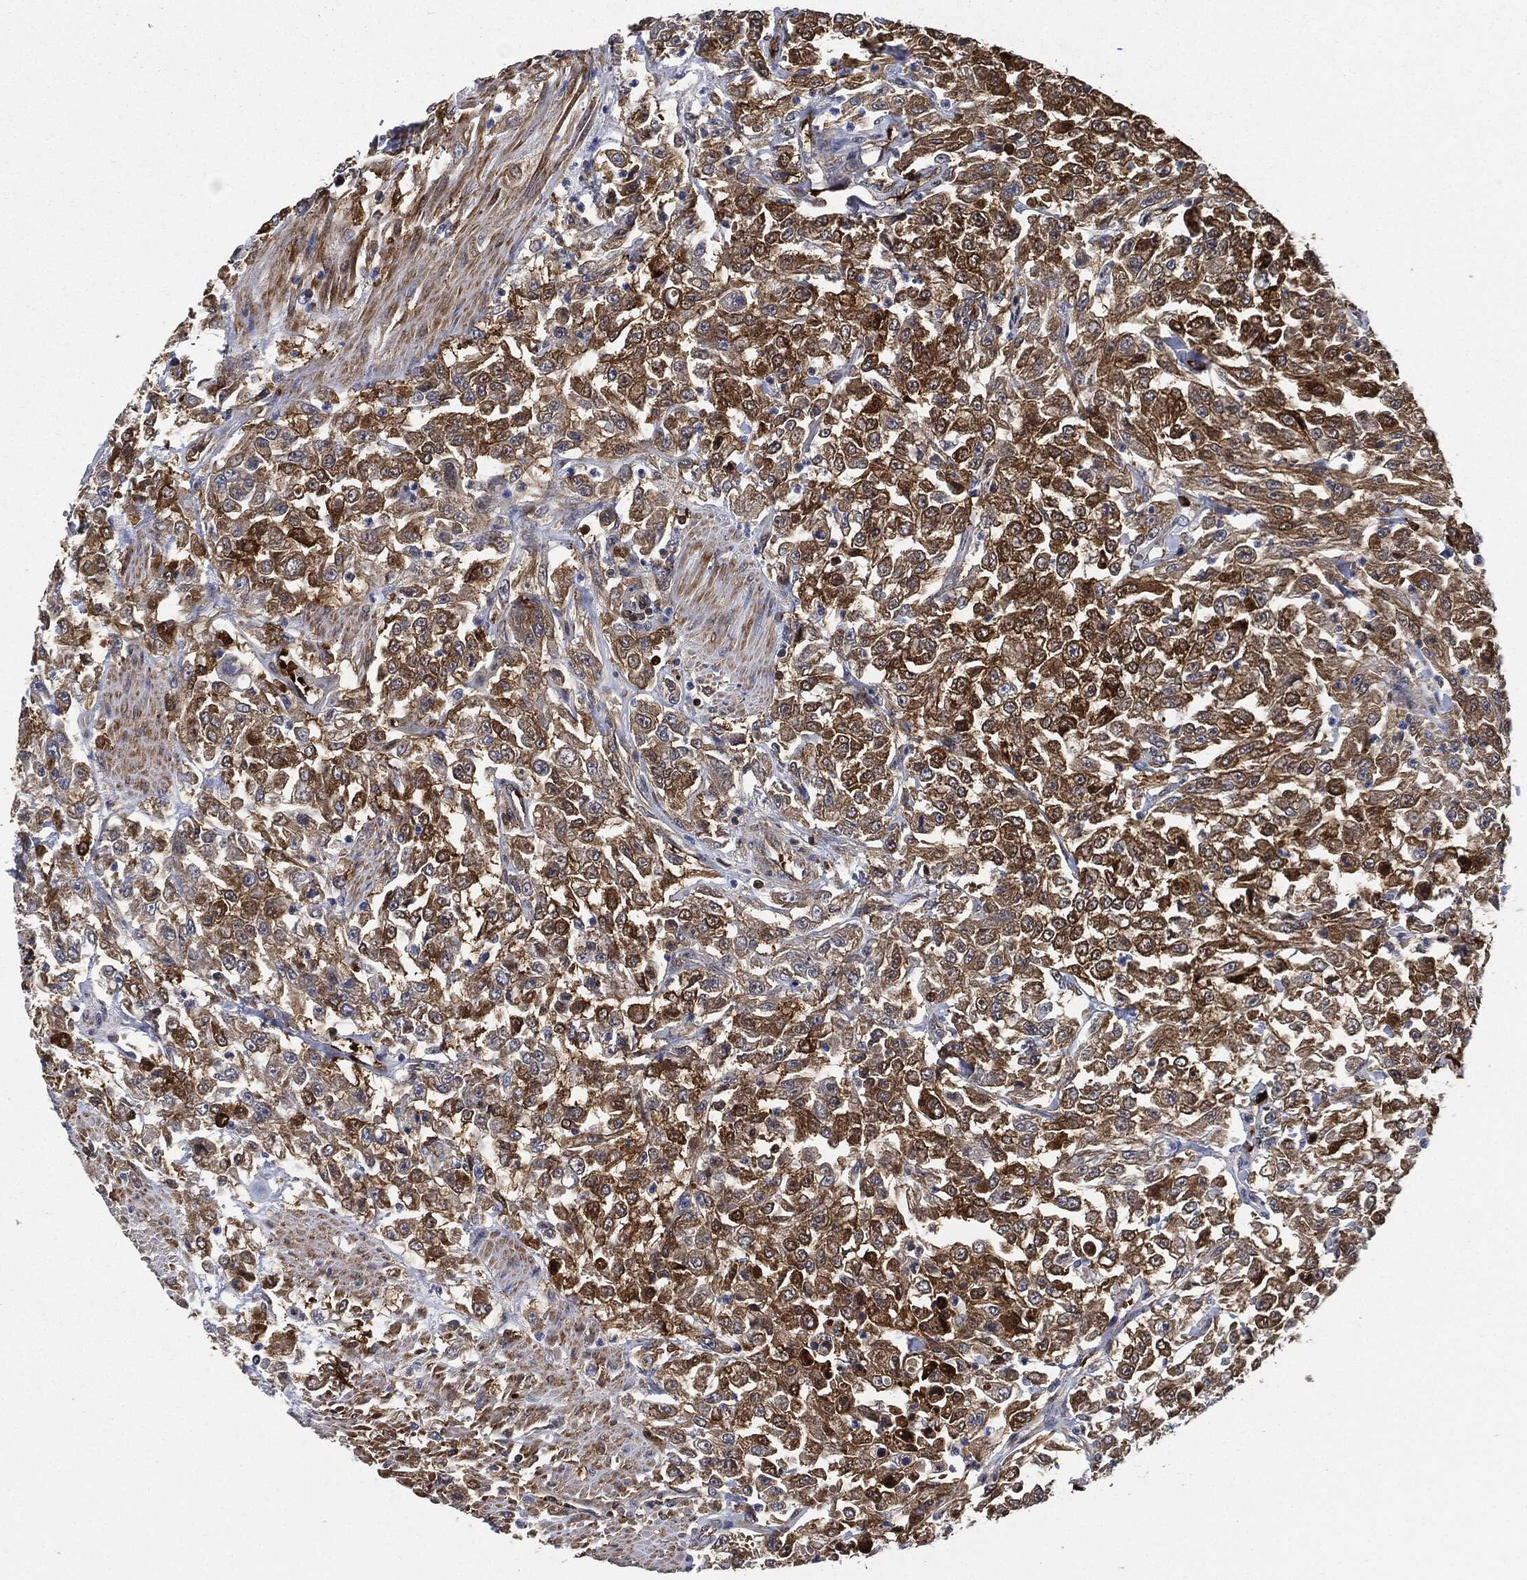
{"staining": {"intensity": "strong", "quantity": "25%-75%", "location": "cytoplasmic/membranous"}, "tissue": "urothelial cancer", "cell_type": "Tumor cells", "image_type": "cancer", "snomed": [{"axis": "morphology", "description": "Urothelial carcinoma, High grade"}, {"axis": "topography", "description": "Urinary bladder"}], "caption": "Strong cytoplasmic/membranous protein staining is identified in about 25%-75% of tumor cells in urothelial carcinoma (high-grade). (DAB (3,3'-diaminobenzidine) = brown stain, brightfield microscopy at high magnification).", "gene": "PRDX2", "patient": {"sex": "male", "age": 46}}